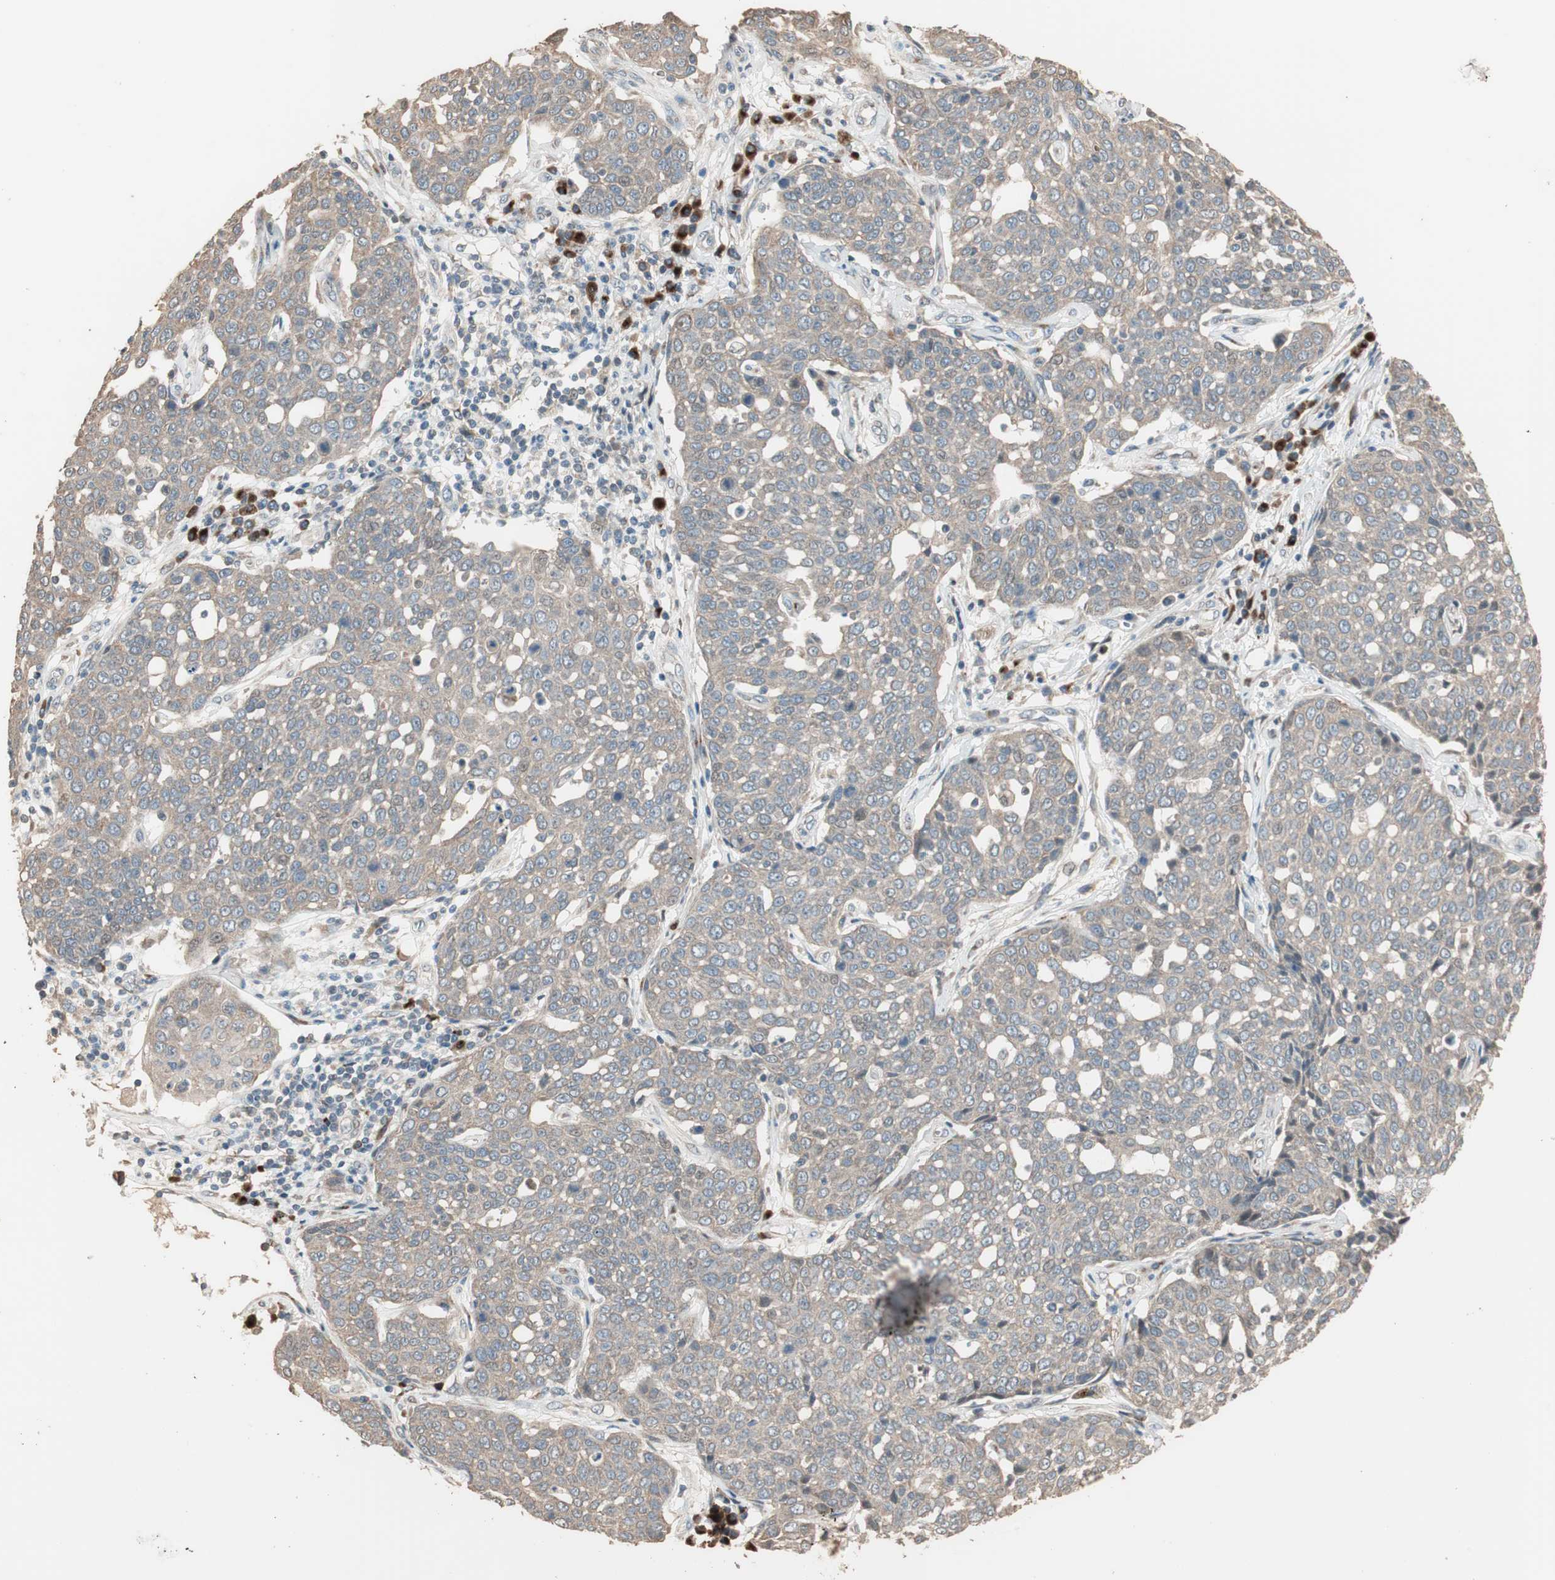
{"staining": {"intensity": "weak", "quantity": ">75%", "location": "cytoplasmic/membranous"}, "tissue": "cervical cancer", "cell_type": "Tumor cells", "image_type": "cancer", "snomed": [{"axis": "morphology", "description": "Squamous cell carcinoma, NOS"}, {"axis": "topography", "description": "Cervix"}], "caption": "An image of human cervical squamous cell carcinoma stained for a protein exhibits weak cytoplasmic/membranous brown staining in tumor cells.", "gene": "RARRES1", "patient": {"sex": "female", "age": 34}}